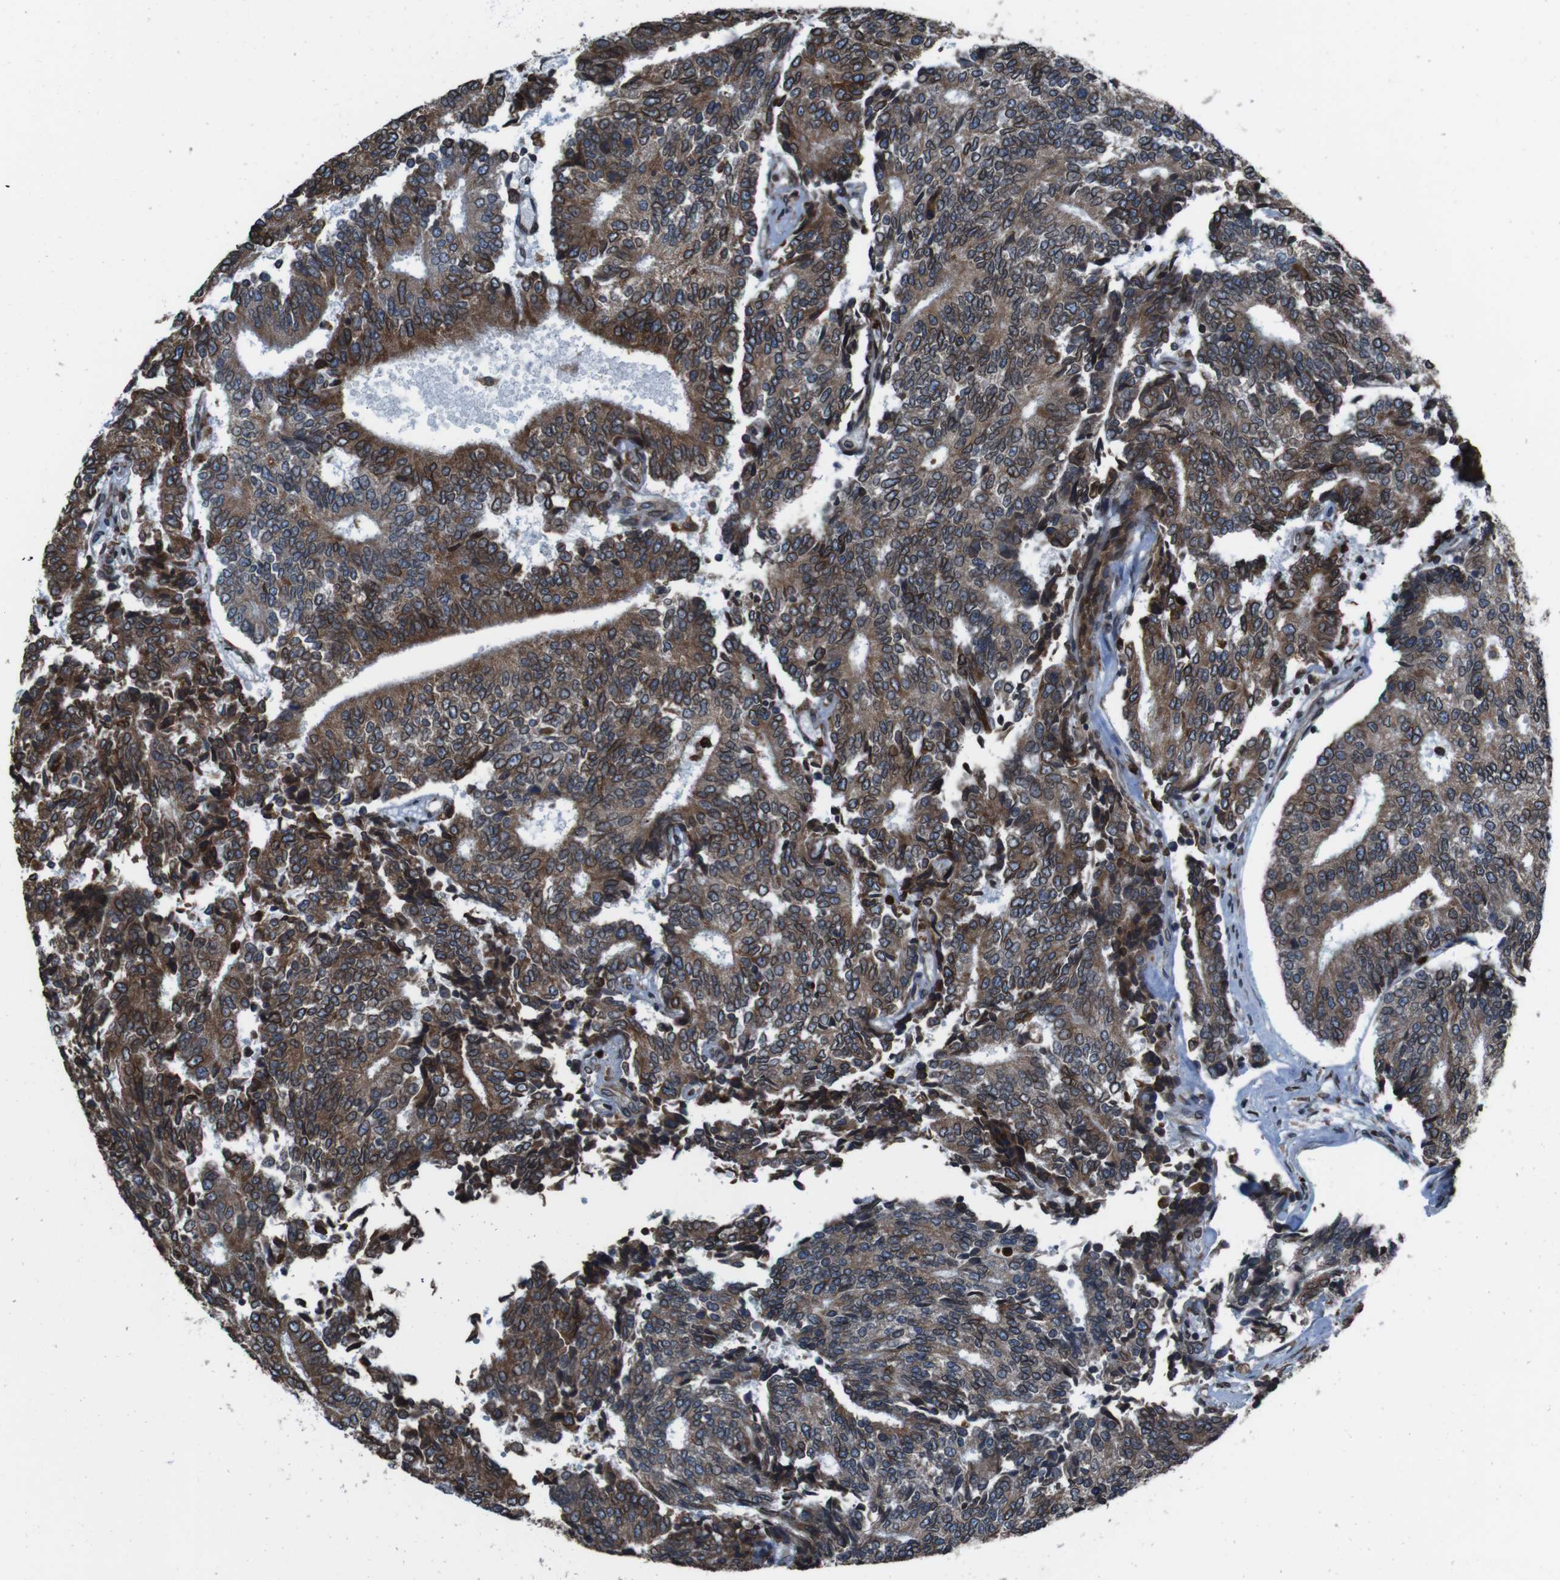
{"staining": {"intensity": "moderate", "quantity": ">75%", "location": "cytoplasmic/membranous"}, "tissue": "prostate cancer", "cell_type": "Tumor cells", "image_type": "cancer", "snomed": [{"axis": "morphology", "description": "Normal tissue, NOS"}, {"axis": "morphology", "description": "Adenocarcinoma, High grade"}, {"axis": "topography", "description": "Prostate"}, {"axis": "topography", "description": "Seminal veicle"}], "caption": "Prostate cancer stained for a protein (brown) displays moderate cytoplasmic/membranous positive expression in about >75% of tumor cells.", "gene": "APMAP", "patient": {"sex": "male", "age": 55}}